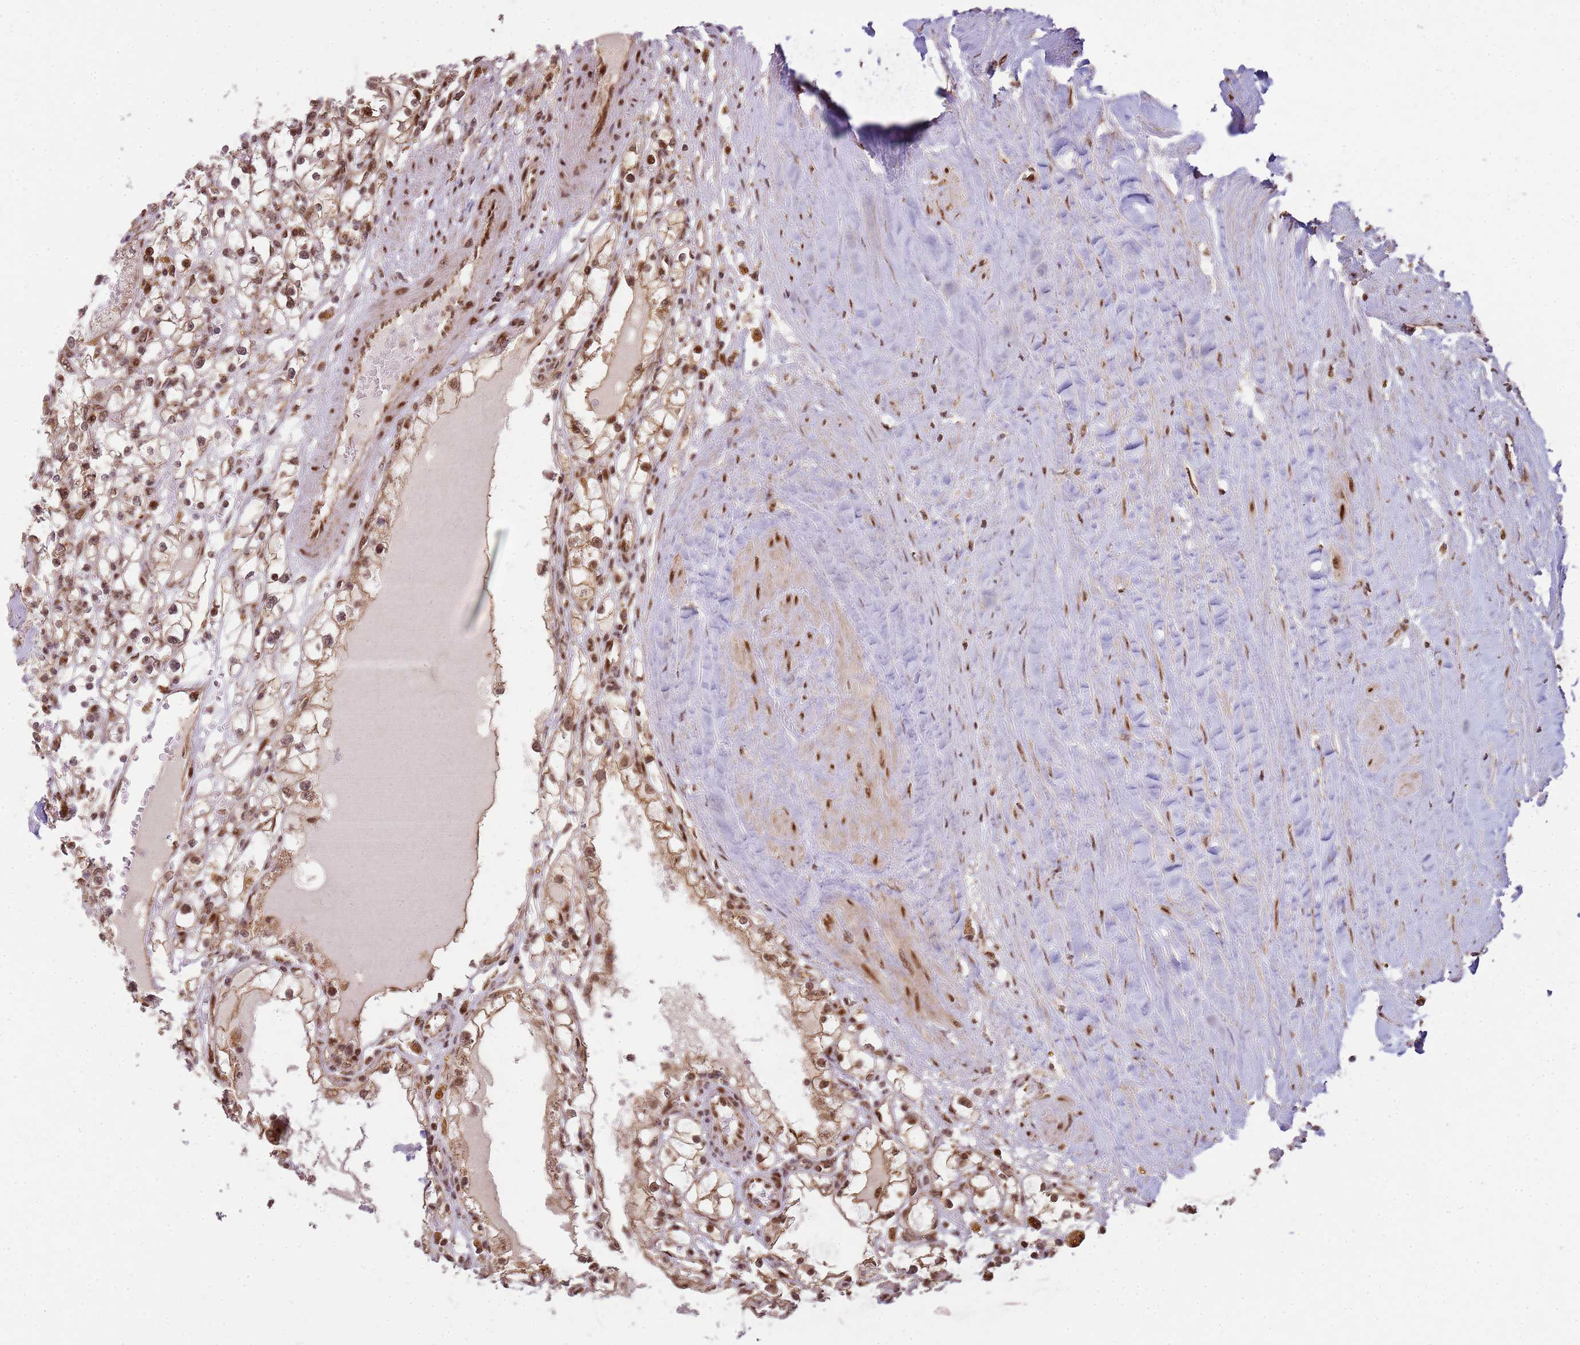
{"staining": {"intensity": "moderate", "quantity": ">75%", "location": "cytoplasmic/membranous,nuclear"}, "tissue": "renal cancer", "cell_type": "Tumor cells", "image_type": "cancer", "snomed": [{"axis": "morphology", "description": "Adenocarcinoma, NOS"}, {"axis": "topography", "description": "Kidney"}], "caption": "The immunohistochemical stain highlights moderate cytoplasmic/membranous and nuclear expression in tumor cells of renal adenocarcinoma tissue.", "gene": "PEX14", "patient": {"sex": "male", "age": 56}}